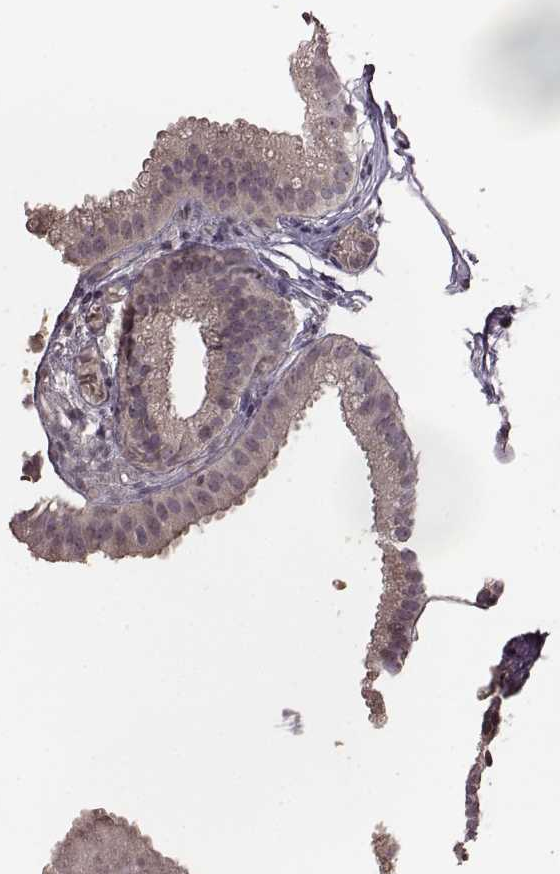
{"staining": {"intensity": "negative", "quantity": "none", "location": "none"}, "tissue": "gallbladder", "cell_type": "Glandular cells", "image_type": "normal", "snomed": [{"axis": "morphology", "description": "Normal tissue, NOS"}, {"axis": "topography", "description": "Gallbladder"}], "caption": "A histopathology image of human gallbladder is negative for staining in glandular cells. (Immunohistochemistry, brightfield microscopy, high magnification).", "gene": "LHB", "patient": {"sex": "female", "age": 45}}